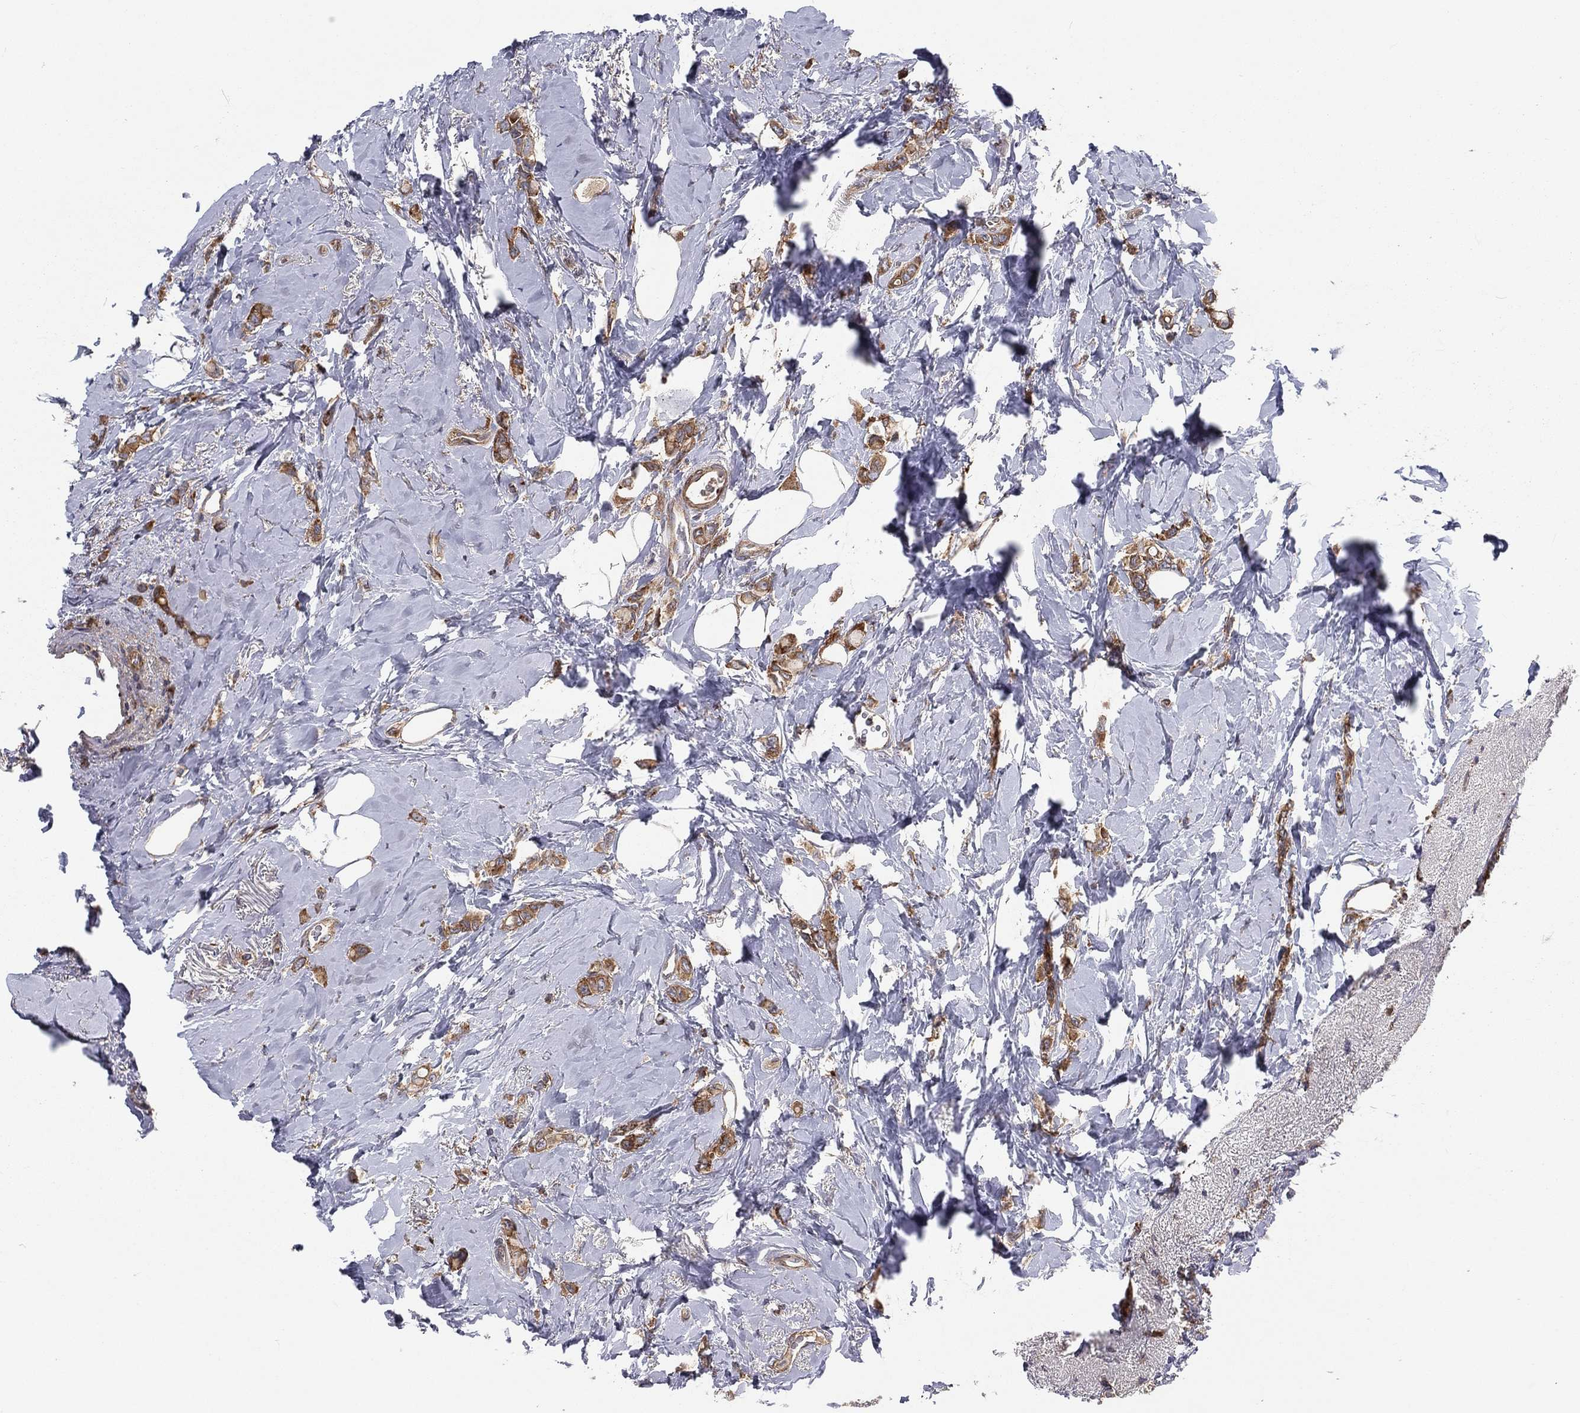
{"staining": {"intensity": "moderate", "quantity": ">75%", "location": "cytoplasmic/membranous"}, "tissue": "breast cancer", "cell_type": "Tumor cells", "image_type": "cancer", "snomed": [{"axis": "morphology", "description": "Lobular carcinoma"}, {"axis": "topography", "description": "Breast"}], "caption": "This micrograph displays breast cancer (lobular carcinoma) stained with IHC to label a protein in brown. The cytoplasmic/membranous of tumor cells show moderate positivity for the protein. Nuclei are counter-stained blue.", "gene": "EIF2B5", "patient": {"sex": "female", "age": 66}}